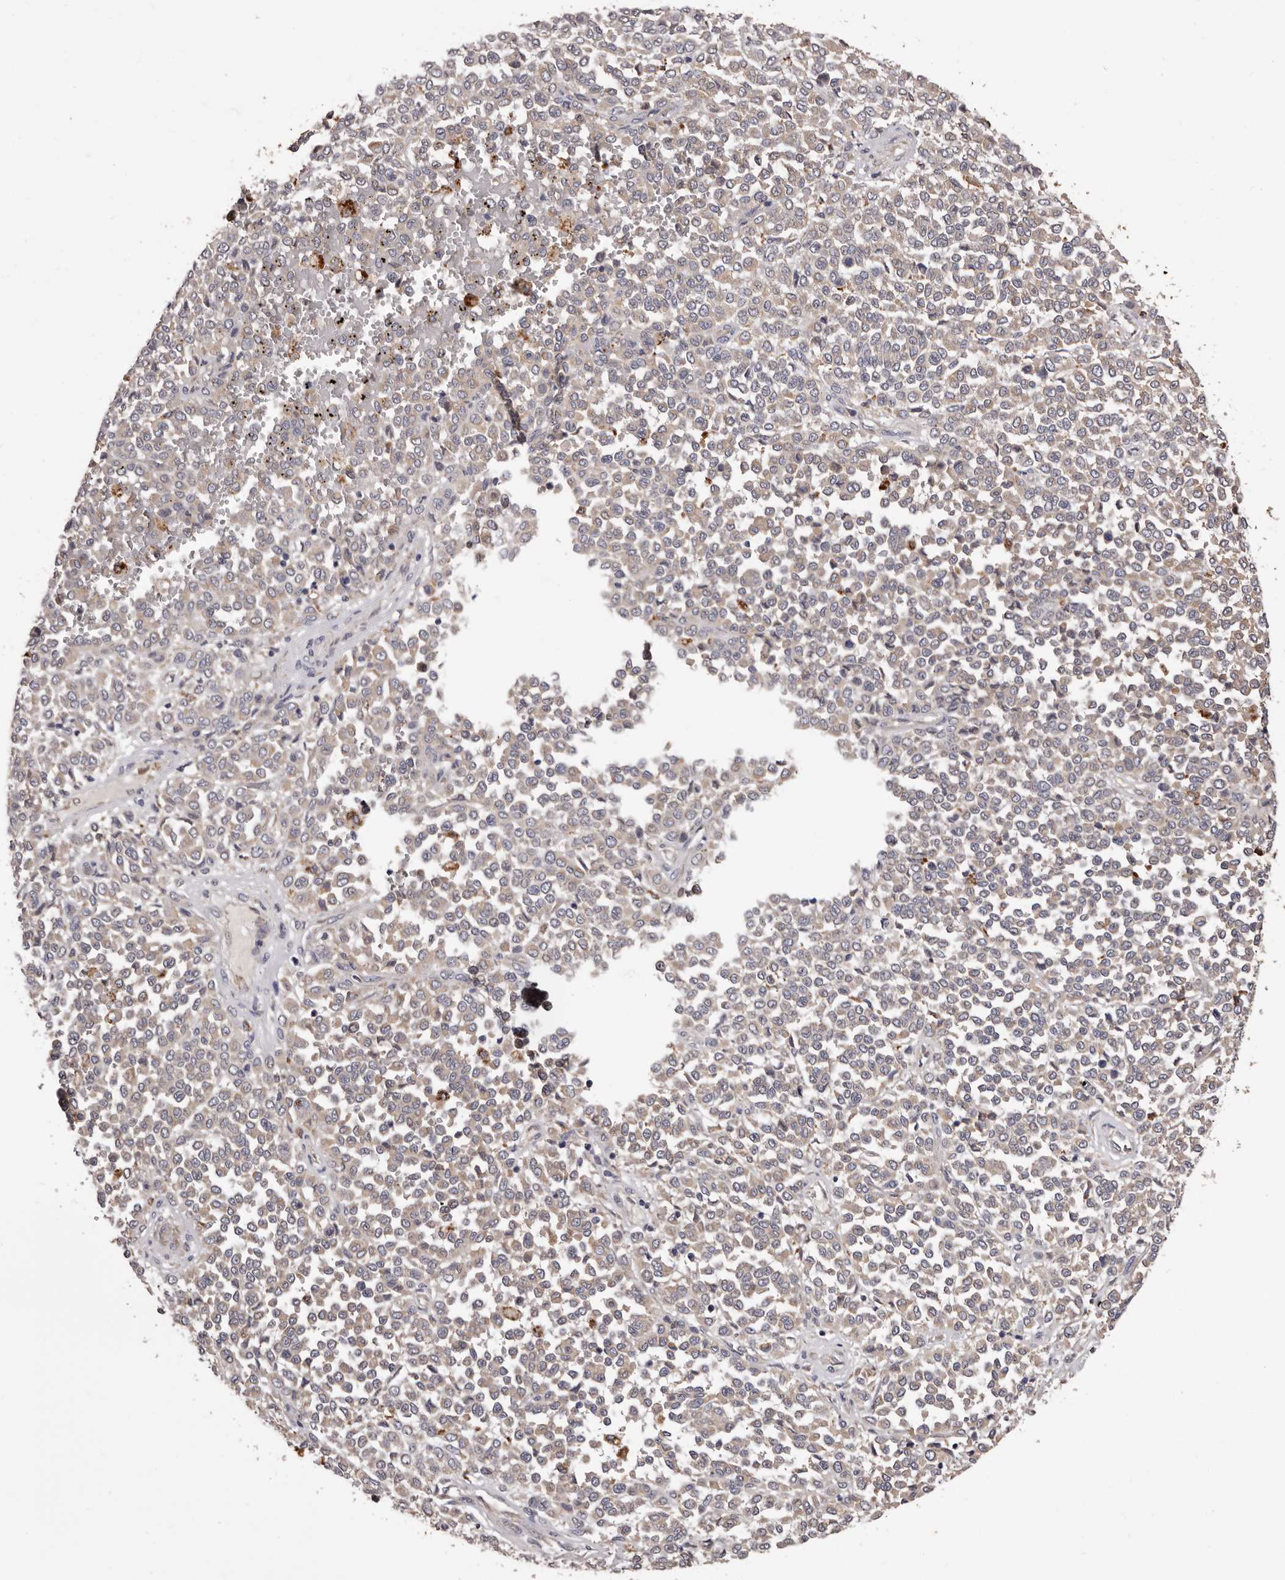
{"staining": {"intensity": "negative", "quantity": "none", "location": "none"}, "tissue": "melanoma", "cell_type": "Tumor cells", "image_type": "cancer", "snomed": [{"axis": "morphology", "description": "Malignant melanoma, Metastatic site"}, {"axis": "topography", "description": "Pancreas"}], "caption": "Tumor cells show no significant staining in malignant melanoma (metastatic site). The staining was performed using DAB to visualize the protein expression in brown, while the nuclei were stained in blue with hematoxylin (Magnification: 20x).", "gene": "ETNK1", "patient": {"sex": "female", "age": 30}}